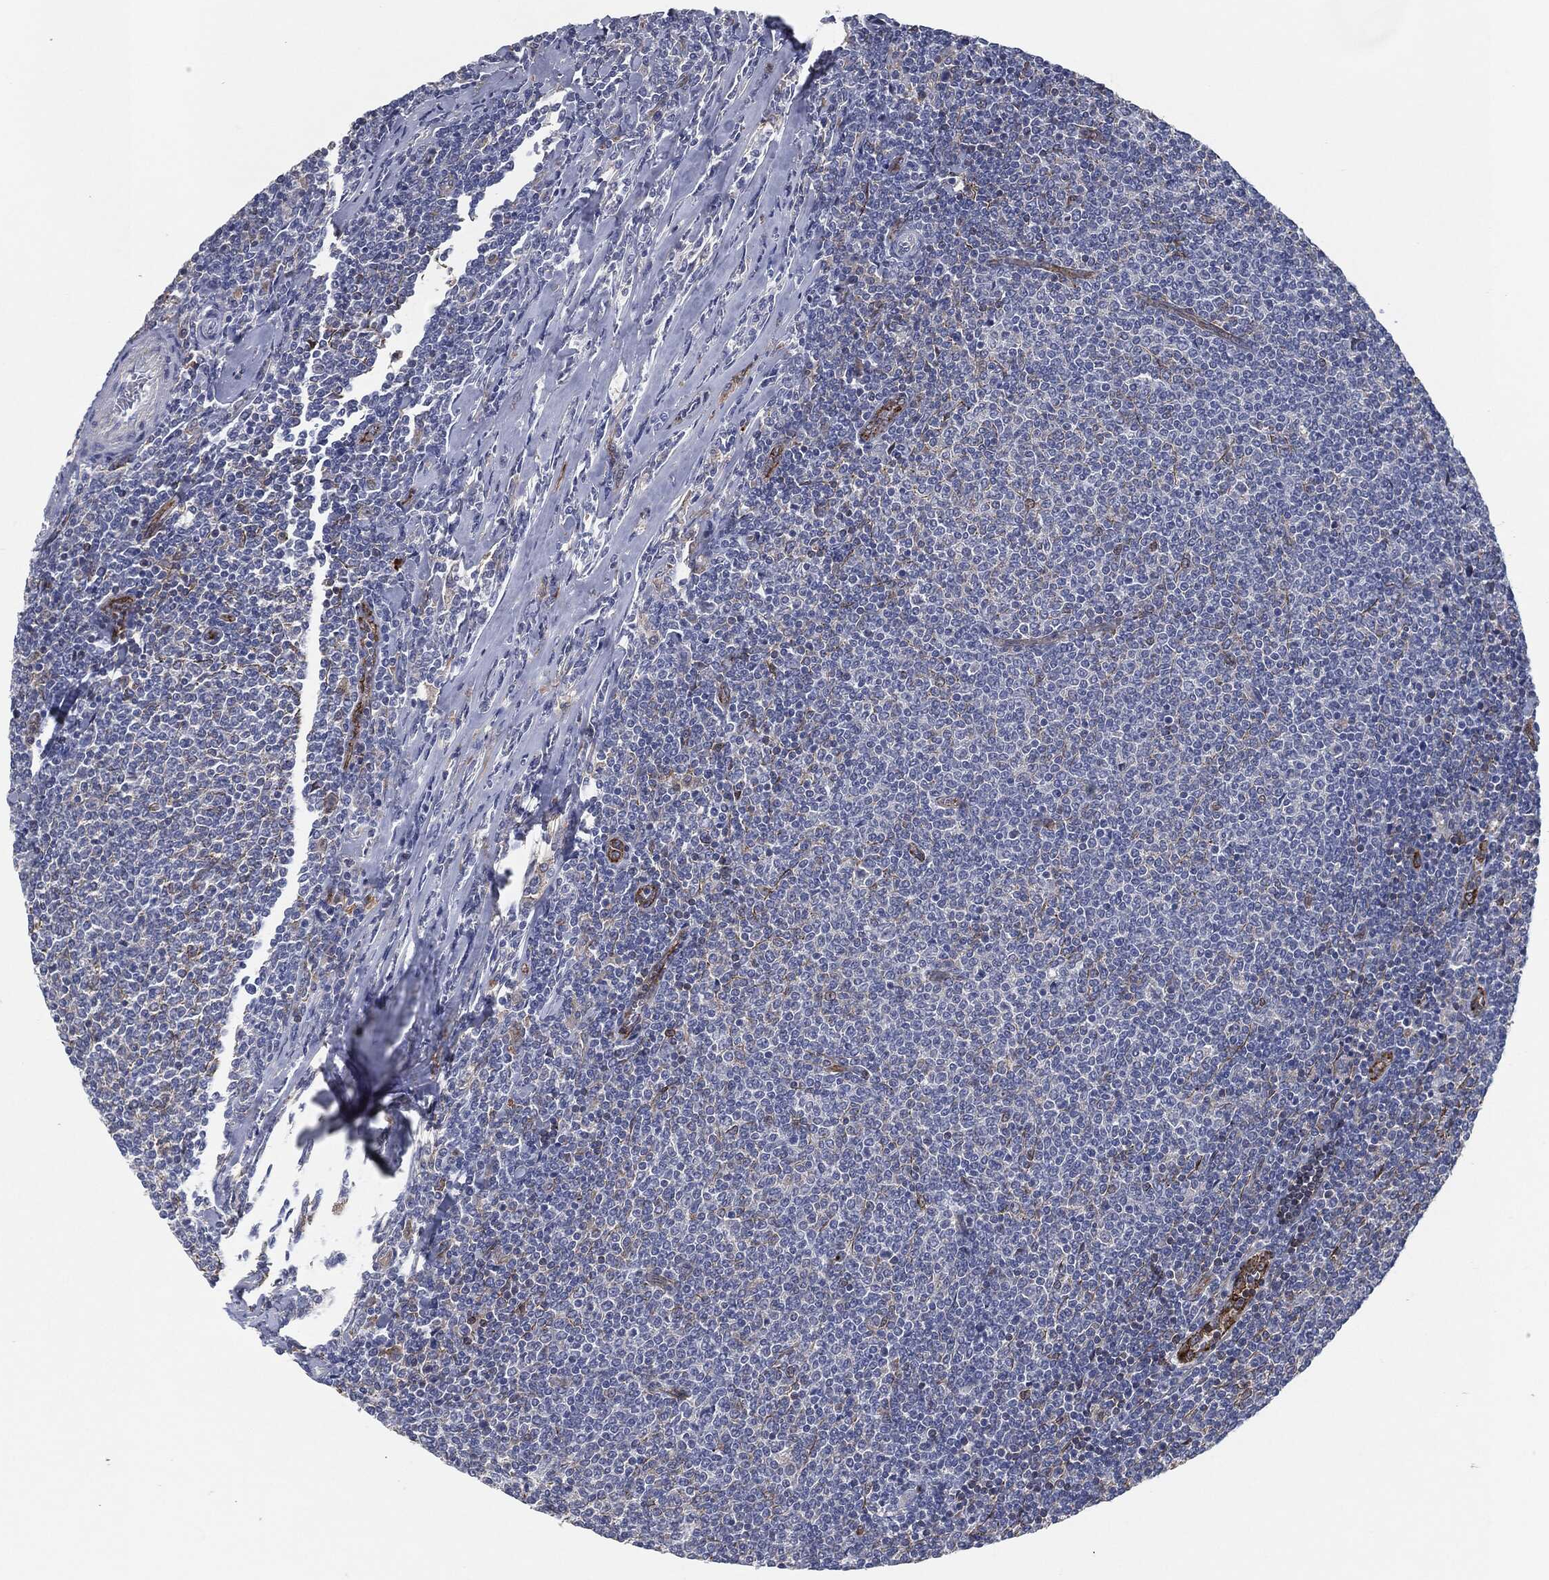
{"staining": {"intensity": "negative", "quantity": "none", "location": "none"}, "tissue": "lymphoma", "cell_type": "Tumor cells", "image_type": "cancer", "snomed": [{"axis": "morphology", "description": "Malignant lymphoma, non-Hodgkin's type, Low grade"}, {"axis": "topography", "description": "Lymph node"}], "caption": "High power microscopy photomicrograph of an immunohistochemistry photomicrograph of malignant lymphoma, non-Hodgkin's type (low-grade), revealing no significant expression in tumor cells.", "gene": "SVIL", "patient": {"sex": "male", "age": 52}}